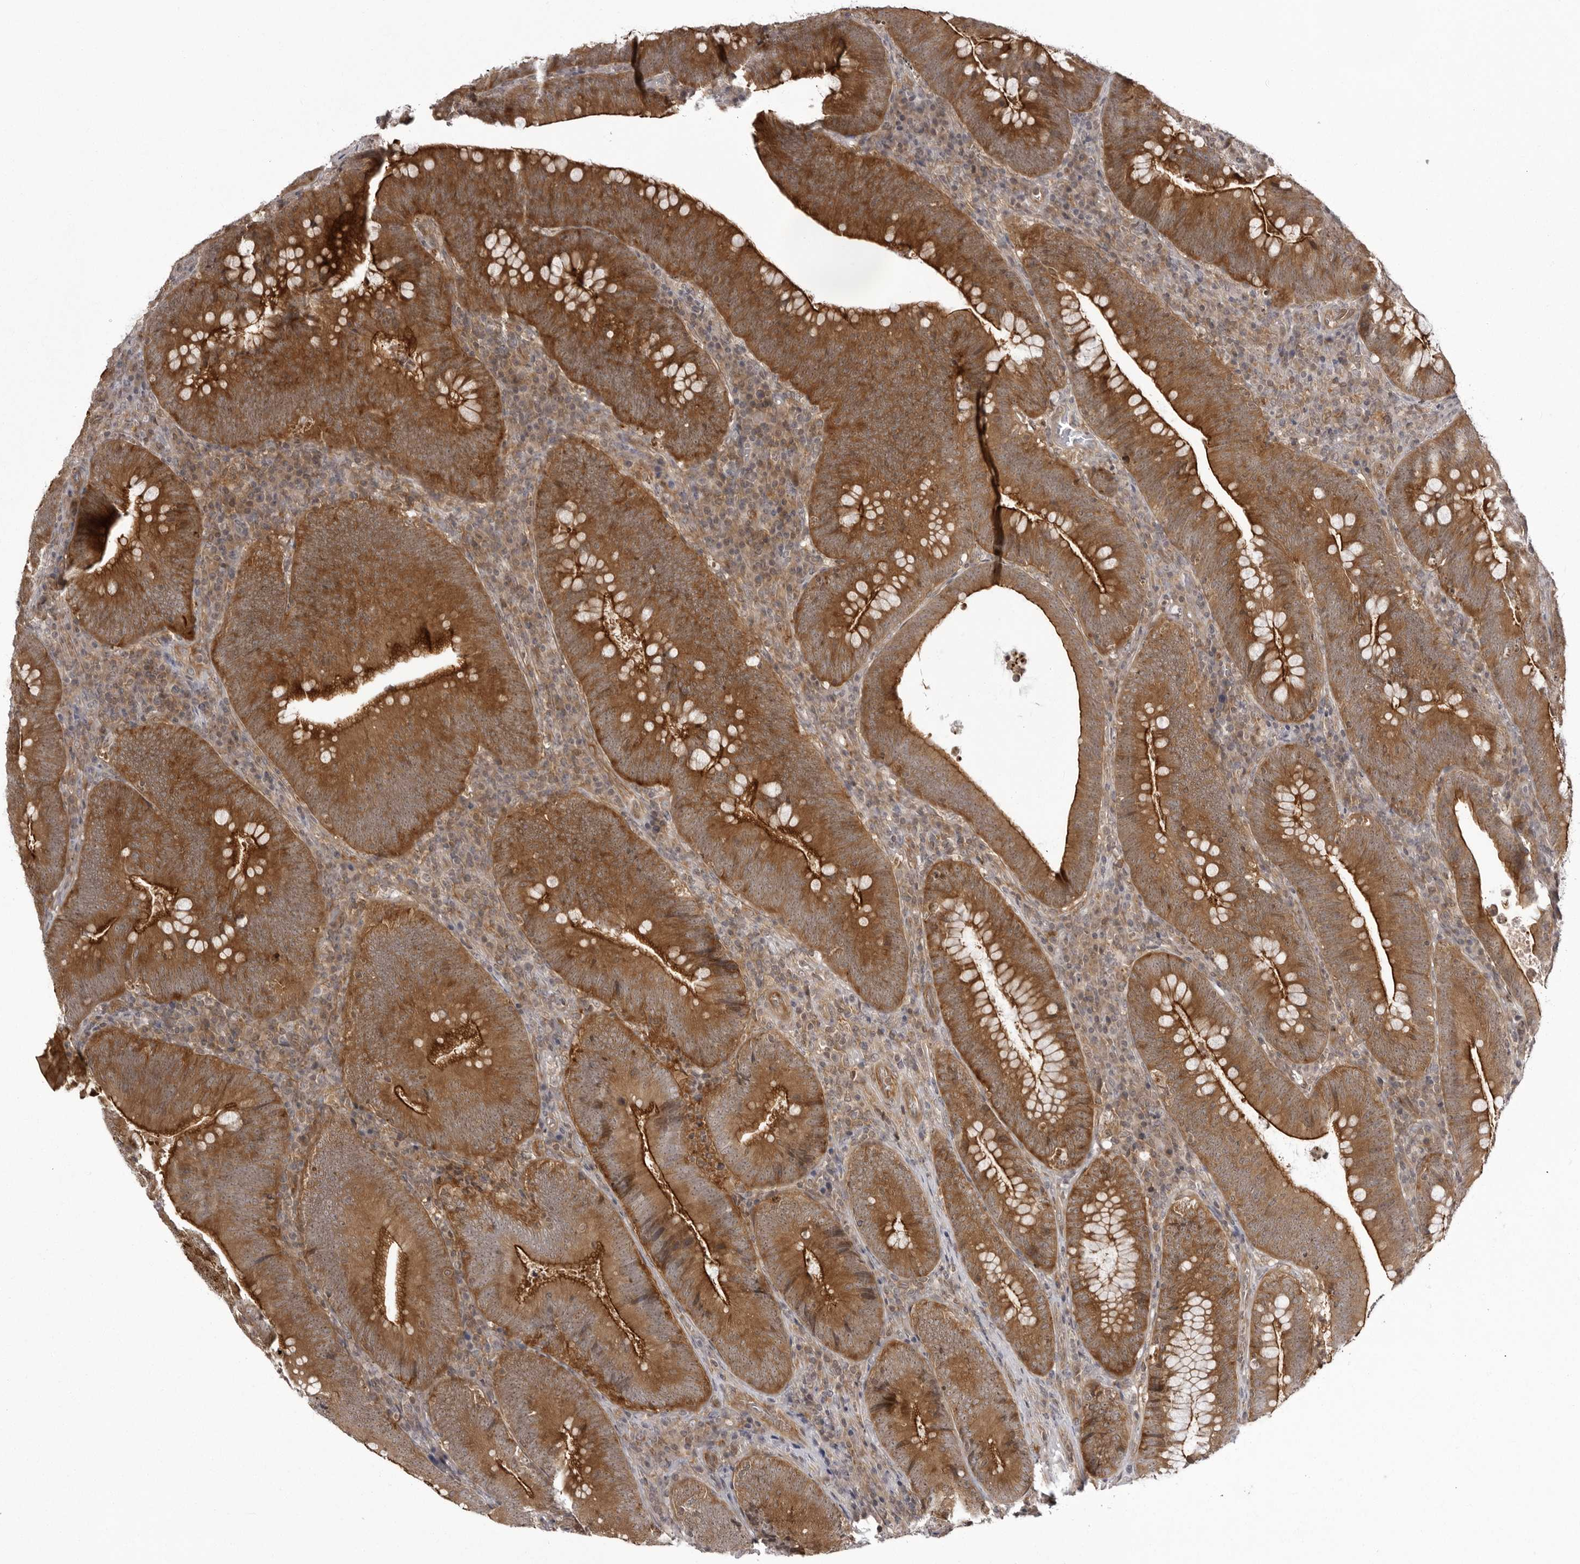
{"staining": {"intensity": "strong", "quantity": ">75%", "location": "cytoplasmic/membranous"}, "tissue": "colorectal cancer", "cell_type": "Tumor cells", "image_type": "cancer", "snomed": [{"axis": "morphology", "description": "Normal tissue, NOS"}, {"axis": "topography", "description": "Colon"}], "caption": "Immunohistochemistry (IHC) (DAB (3,3'-diaminobenzidine)) staining of human colorectal cancer exhibits strong cytoplasmic/membranous protein staining in about >75% of tumor cells.", "gene": "USP43", "patient": {"sex": "female", "age": 82}}